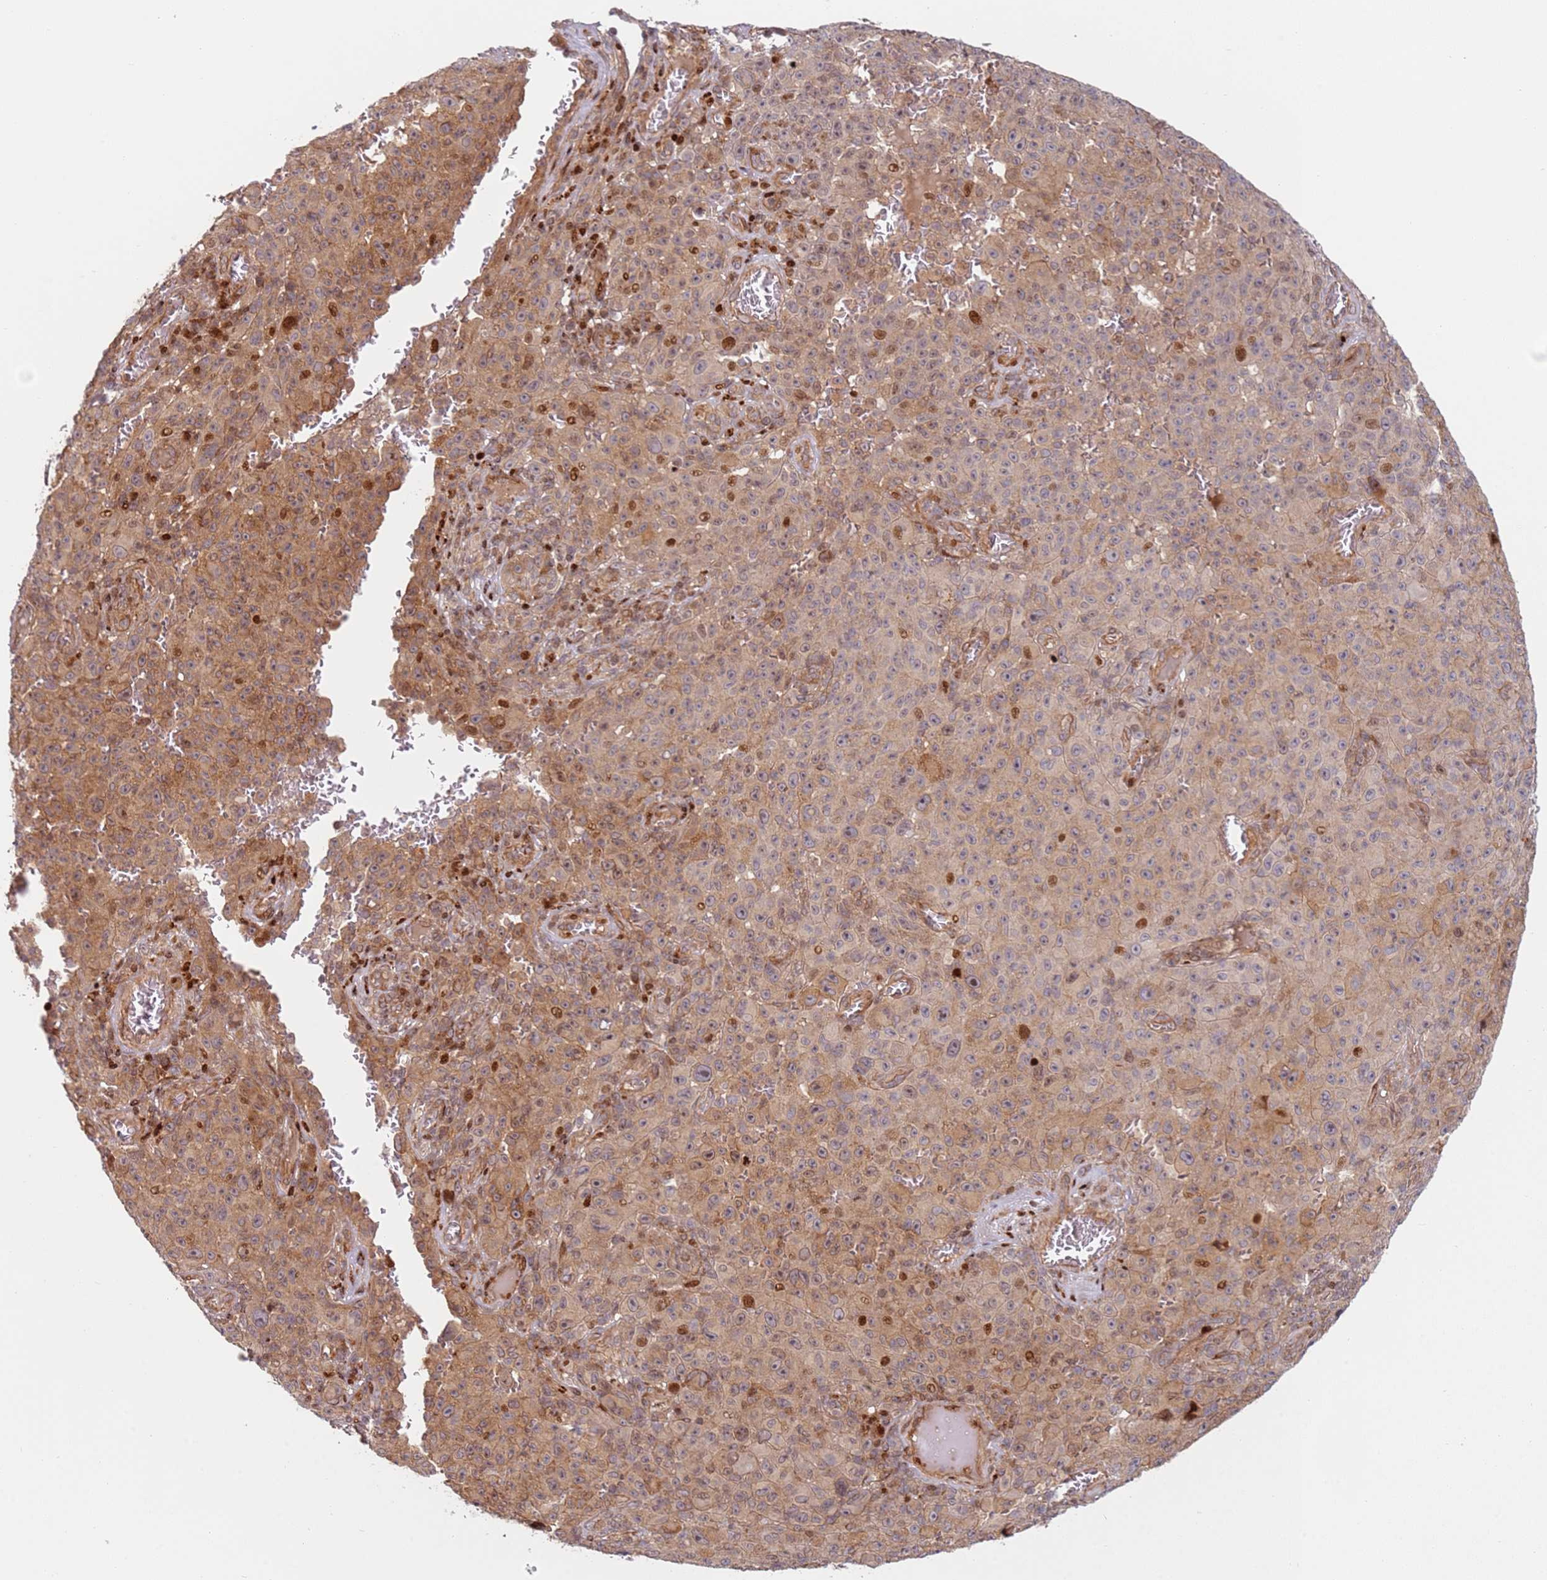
{"staining": {"intensity": "moderate", "quantity": "25%-75%", "location": "cytoplasmic/membranous"}, "tissue": "melanoma", "cell_type": "Tumor cells", "image_type": "cancer", "snomed": [{"axis": "morphology", "description": "Malignant melanoma, NOS"}, {"axis": "topography", "description": "Skin"}], "caption": "Protein staining by immunohistochemistry displays moderate cytoplasmic/membranous positivity in approximately 25%-75% of tumor cells in malignant melanoma.", "gene": "TMEM233", "patient": {"sex": "female", "age": 82}}